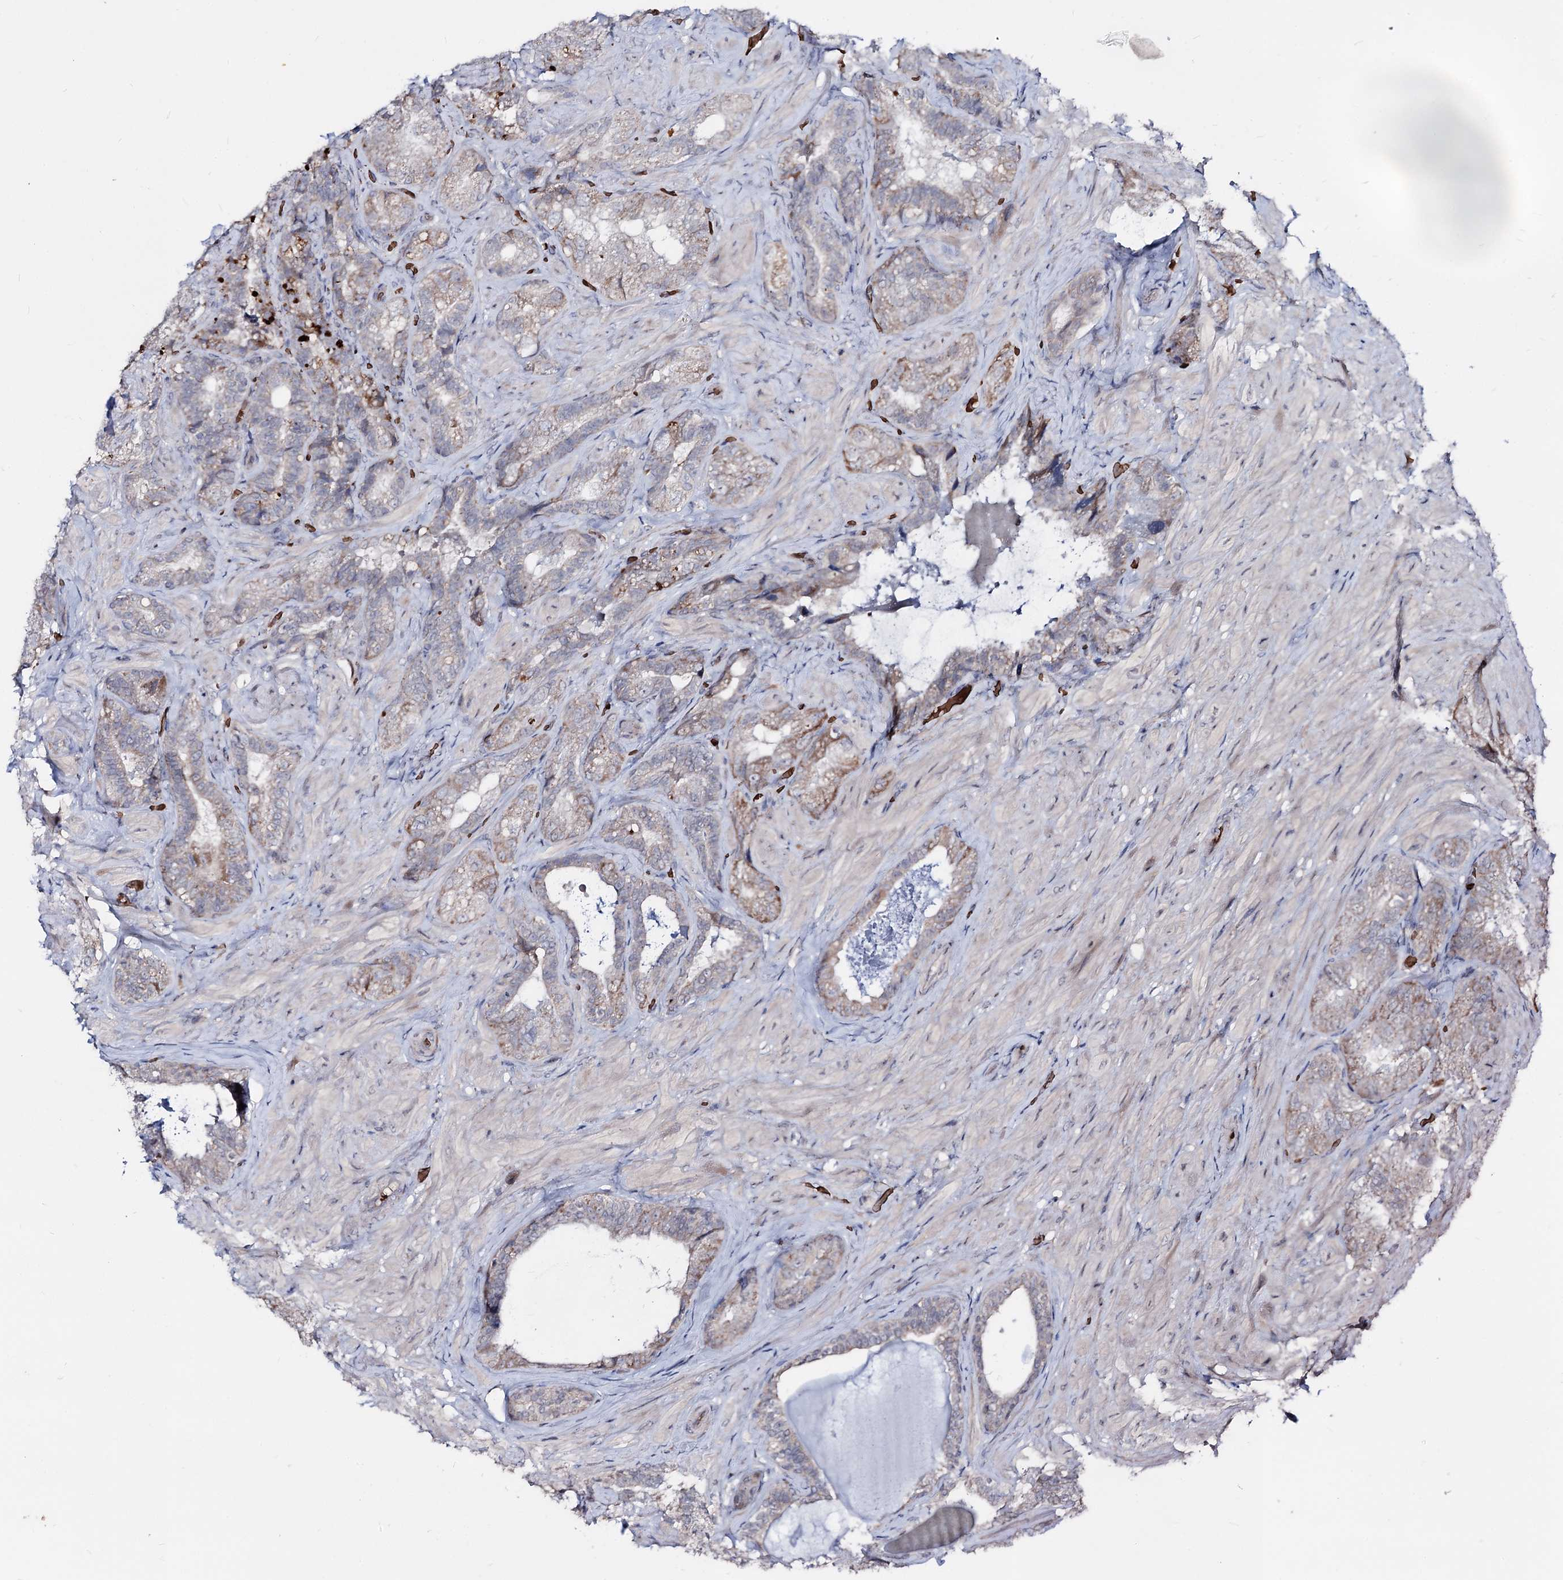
{"staining": {"intensity": "weak", "quantity": "25%-75%", "location": "cytoplasmic/membranous"}, "tissue": "seminal vesicle", "cell_type": "Glandular cells", "image_type": "normal", "snomed": [{"axis": "morphology", "description": "Normal tissue, NOS"}, {"axis": "topography", "description": "Prostate and seminal vesicle, NOS"}, {"axis": "topography", "description": "Prostate"}, {"axis": "topography", "description": "Seminal veicle"}], "caption": "Immunohistochemistry (IHC) (DAB) staining of unremarkable seminal vesicle shows weak cytoplasmic/membranous protein expression in approximately 25%-75% of glandular cells. Nuclei are stained in blue.", "gene": "RNF6", "patient": {"sex": "male", "age": 67}}